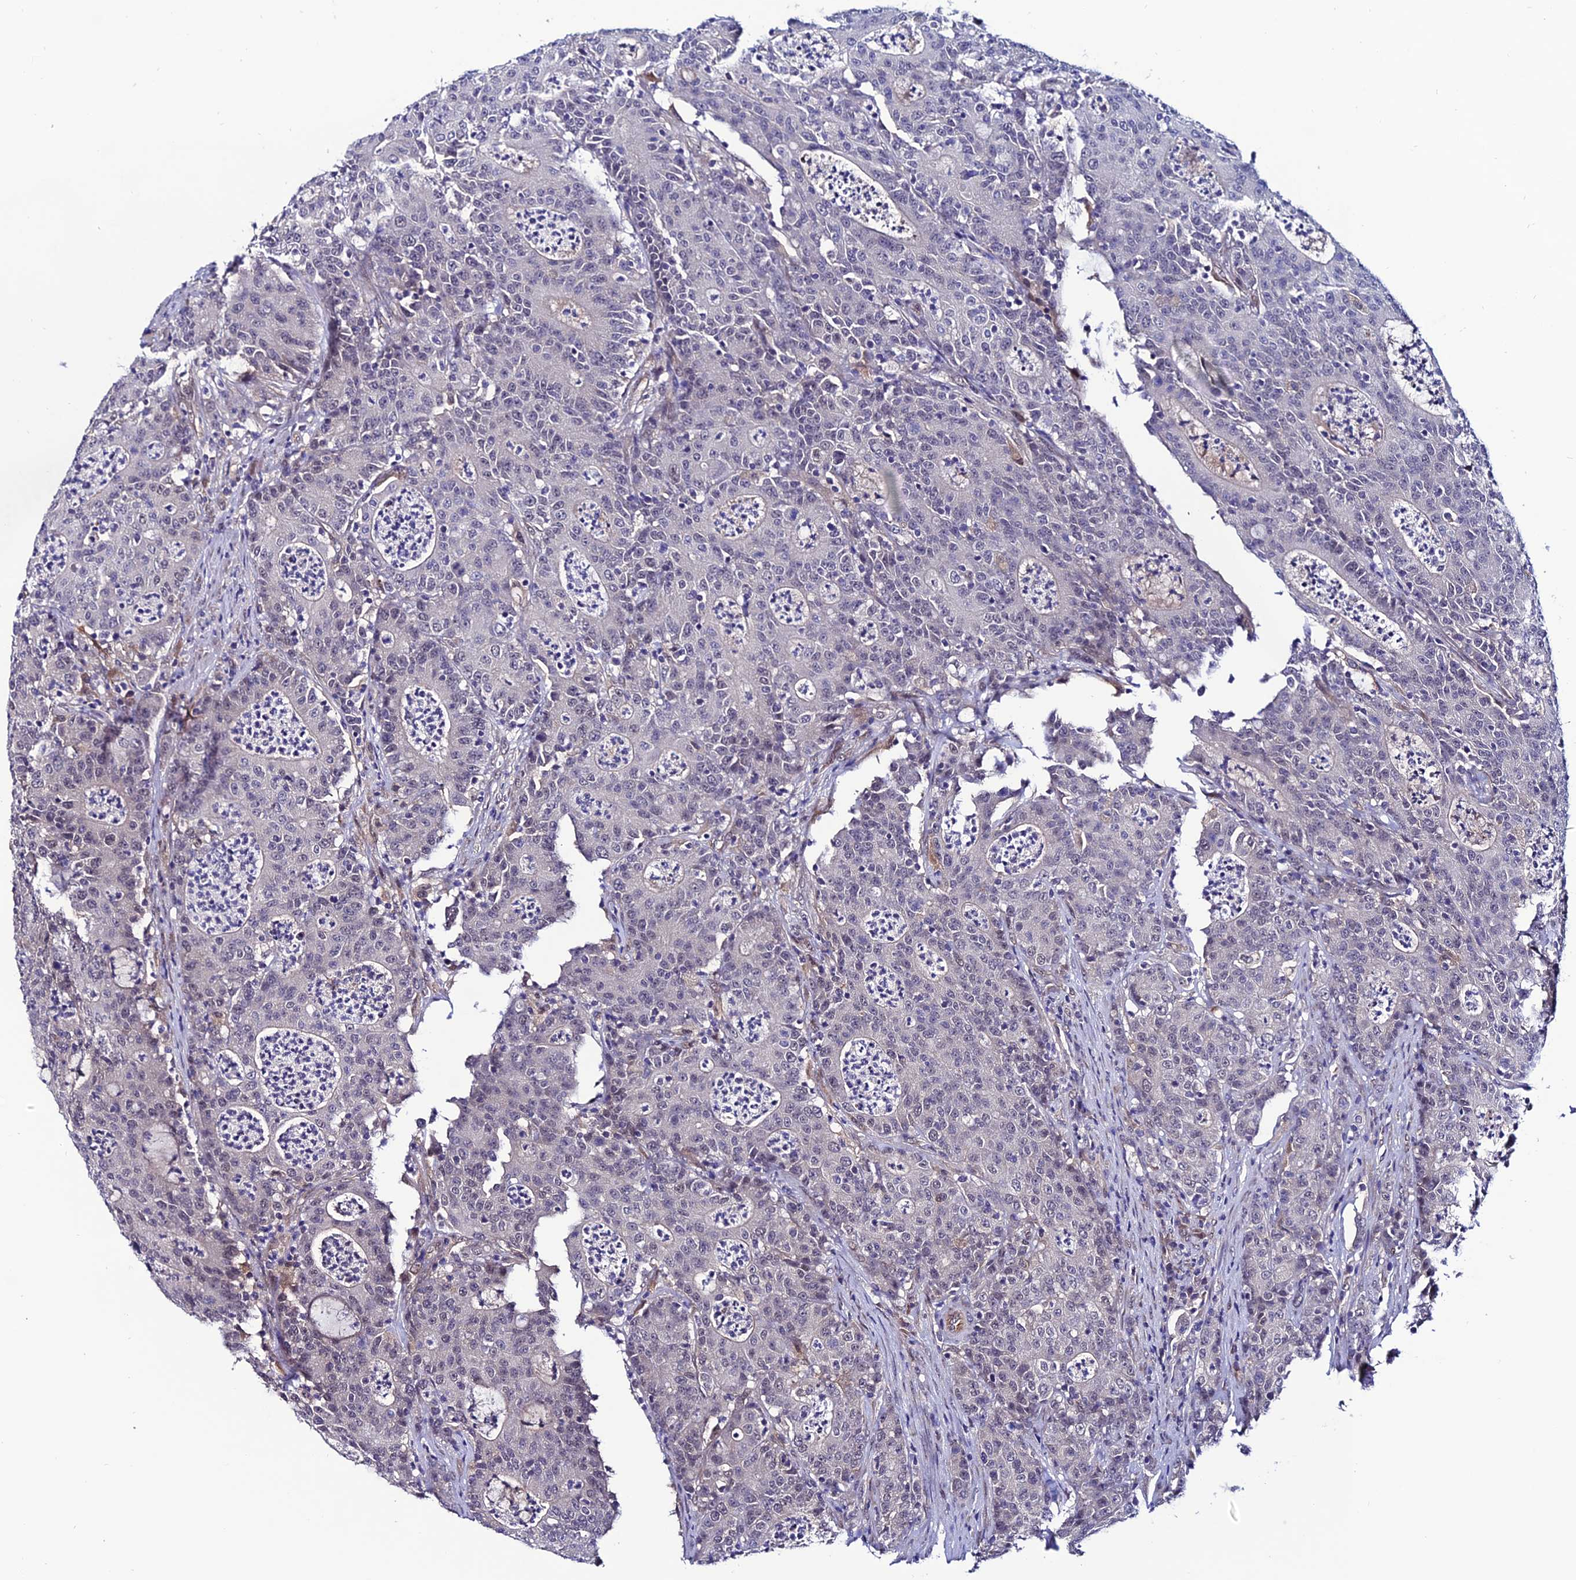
{"staining": {"intensity": "negative", "quantity": "none", "location": "none"}, "tissue": "colorectal cancer", "cell_type": "Tumor cells", "image_type": "cancer", "snomed": [{"axis": "morphology", "description": "Adenocarcinoma, NOS"}, {"axis": "topography", "description": "Colon"}], "caption": "Colorectal cancer (adenocarcinoma) was stained to show a protein in brown. There is no significant staining in tumor cells.", "gene": "FZD8", "patient": {"sex": "male", "age": 83}}